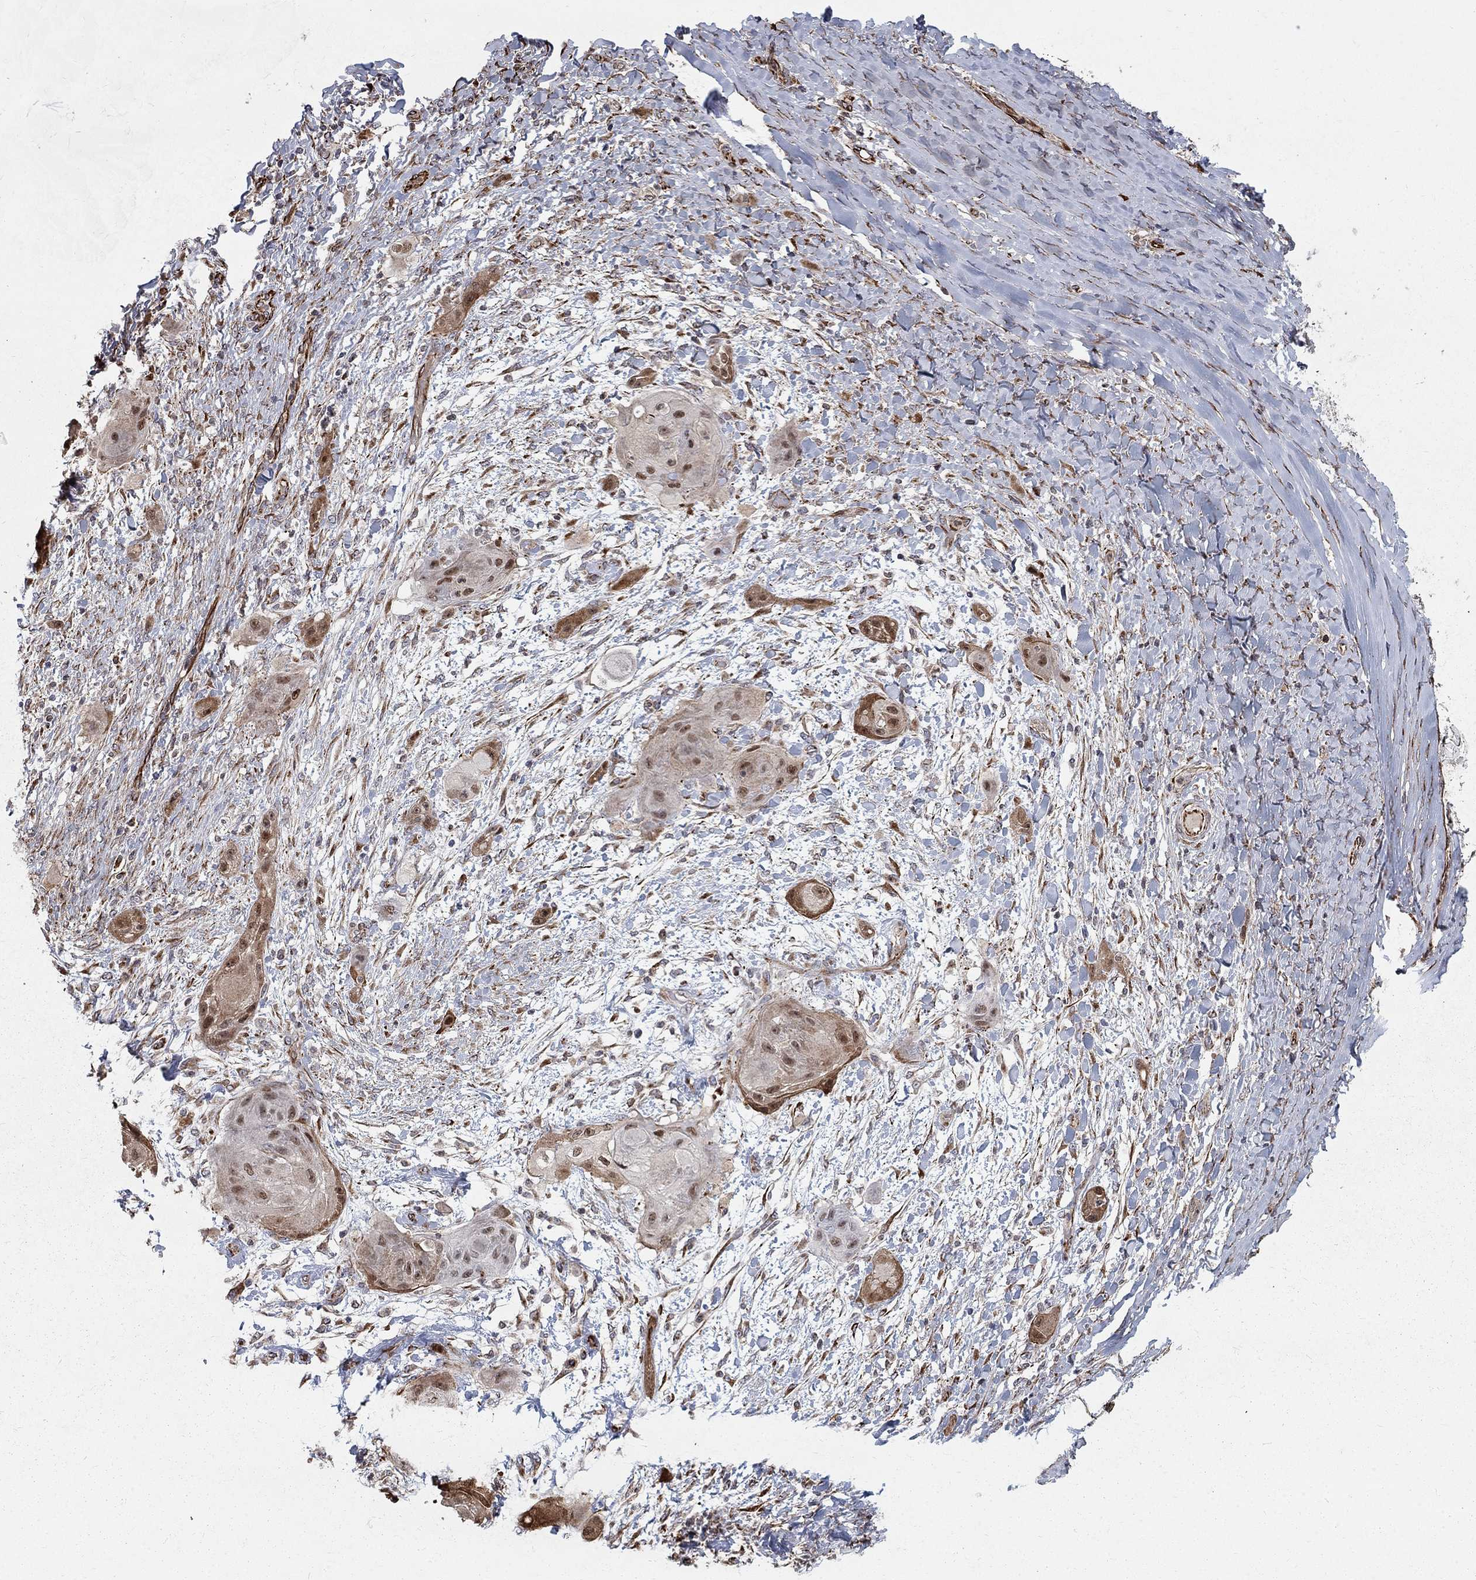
{"staining": {"intensity": "moderate", "quantity": "<25%", "location": "cytoplasmic/membranous,nuclear"}, "tissue": "skin cancer", "cell_type": "Tumor cells", "image_type": "cancer", "snomed": [{"axis": "morphology", "description": "Squamous cell carcinoma, NOS"}, {"axis": "topography", "description": "Skin"}], "caption": "IHC (DAB (3,3'-diaminobenzidine)) staining of human skin cancer (squamous cell carcinoma) reveals moderate cytoplasmic/membranous and nuclear protein staining in about <25% of tumor cells. (Stains: DAB in brown, nuclei in blue, Microscopy: brightfield microscopy at high magnification).", "gene": "MSRA", "patient": {"sex": "male", "age": 62}}